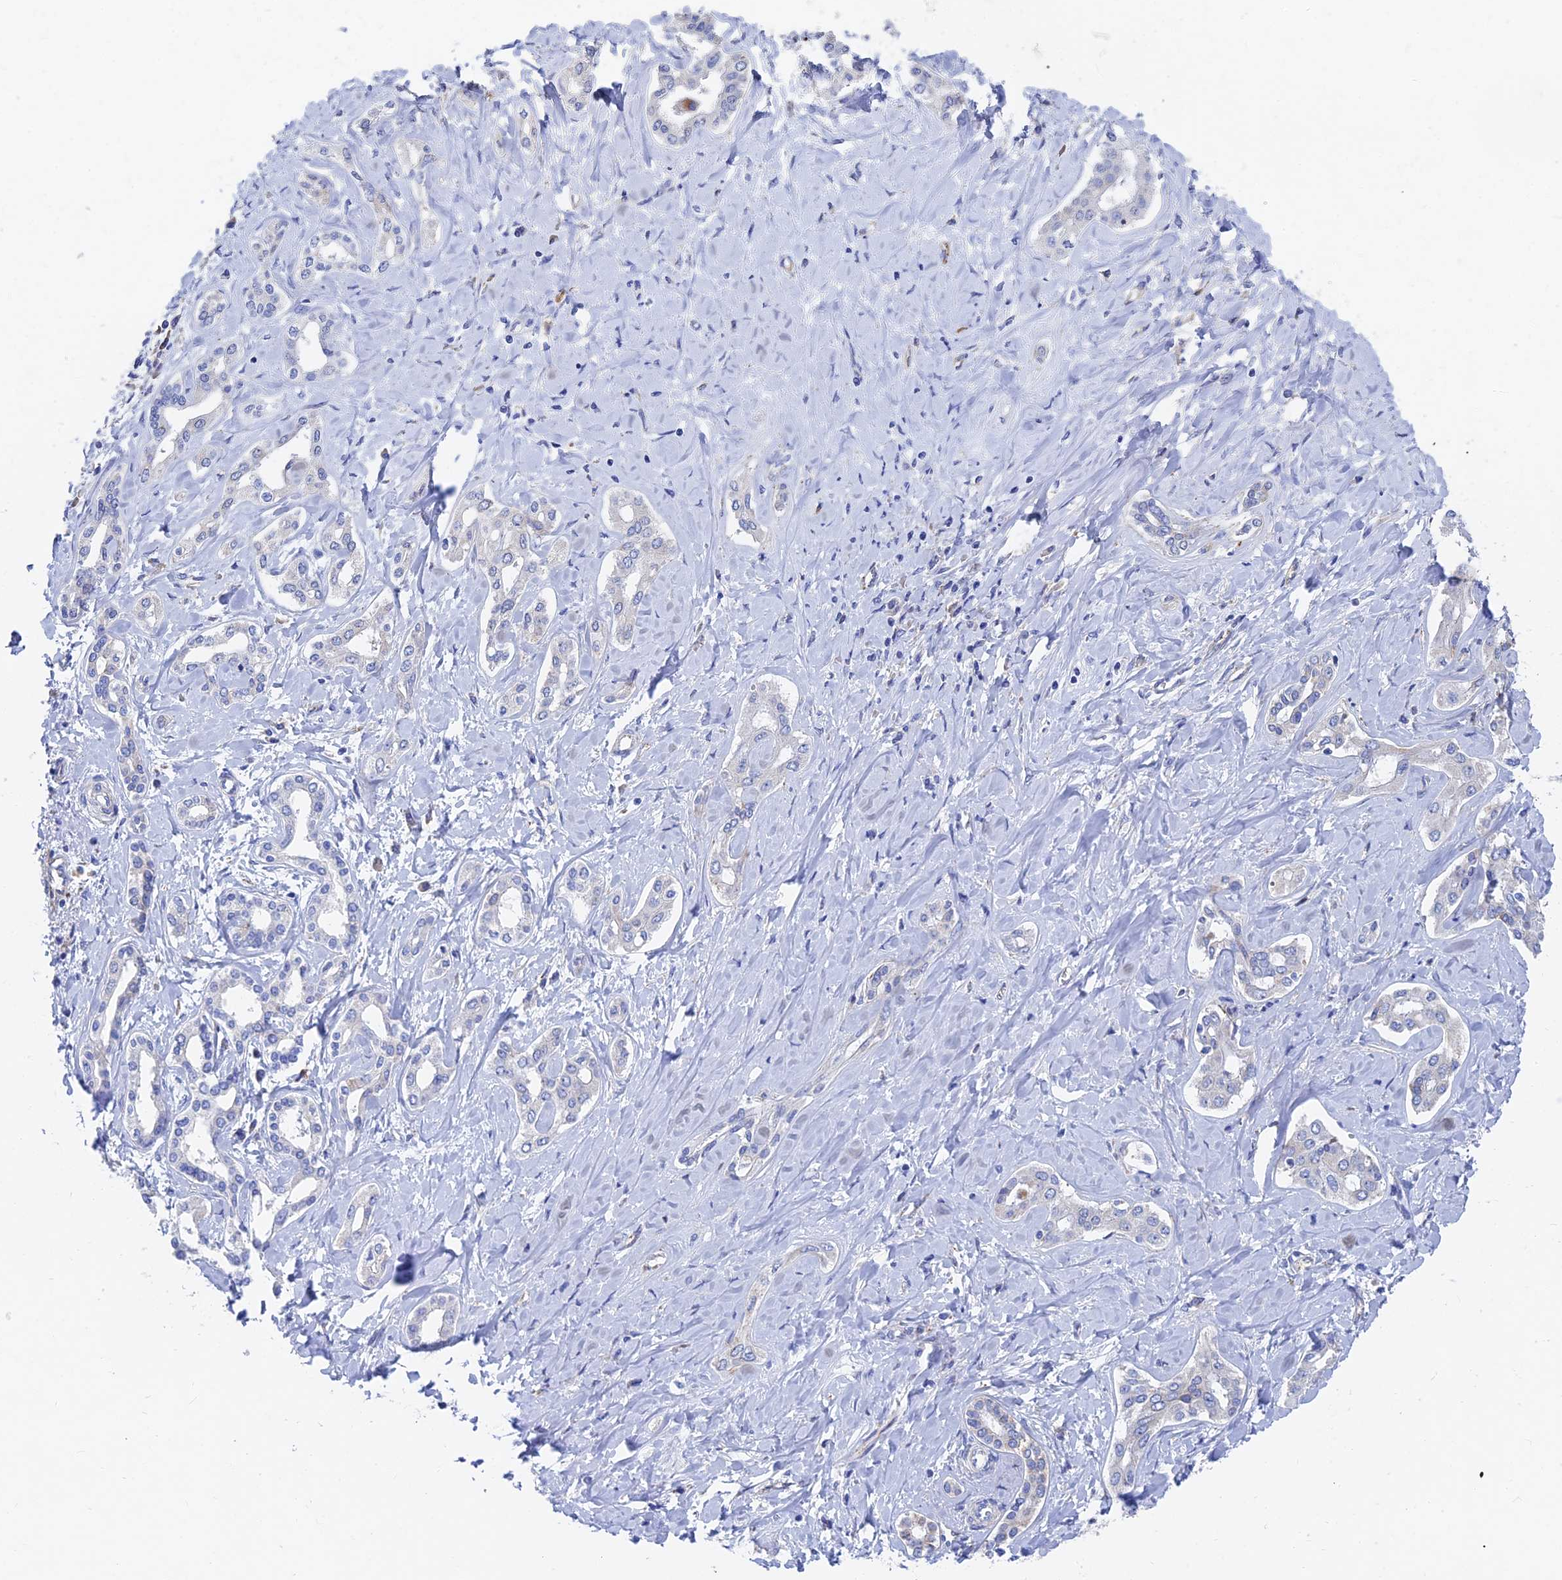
{"staining": {"intensity": "negative", "quantity": "none", "location": "none"}, "tissue": "liver cancer", "cell_type": "Tumor cells", "image_type": "cancer", "snomed": [{"axis": "morphology", "description": "Cholangiocarcinoma"}, {"axis": "topography", "description": "Liver"}], "caption": "The IHC photomicrograph has no significant staining in tumor cells of liver cancer tissue. (DAB IHC visualized using brightfield microscopy, high magnification).", "gene": "SPNS1", "patient": {"sex": "female", "age": 77}}